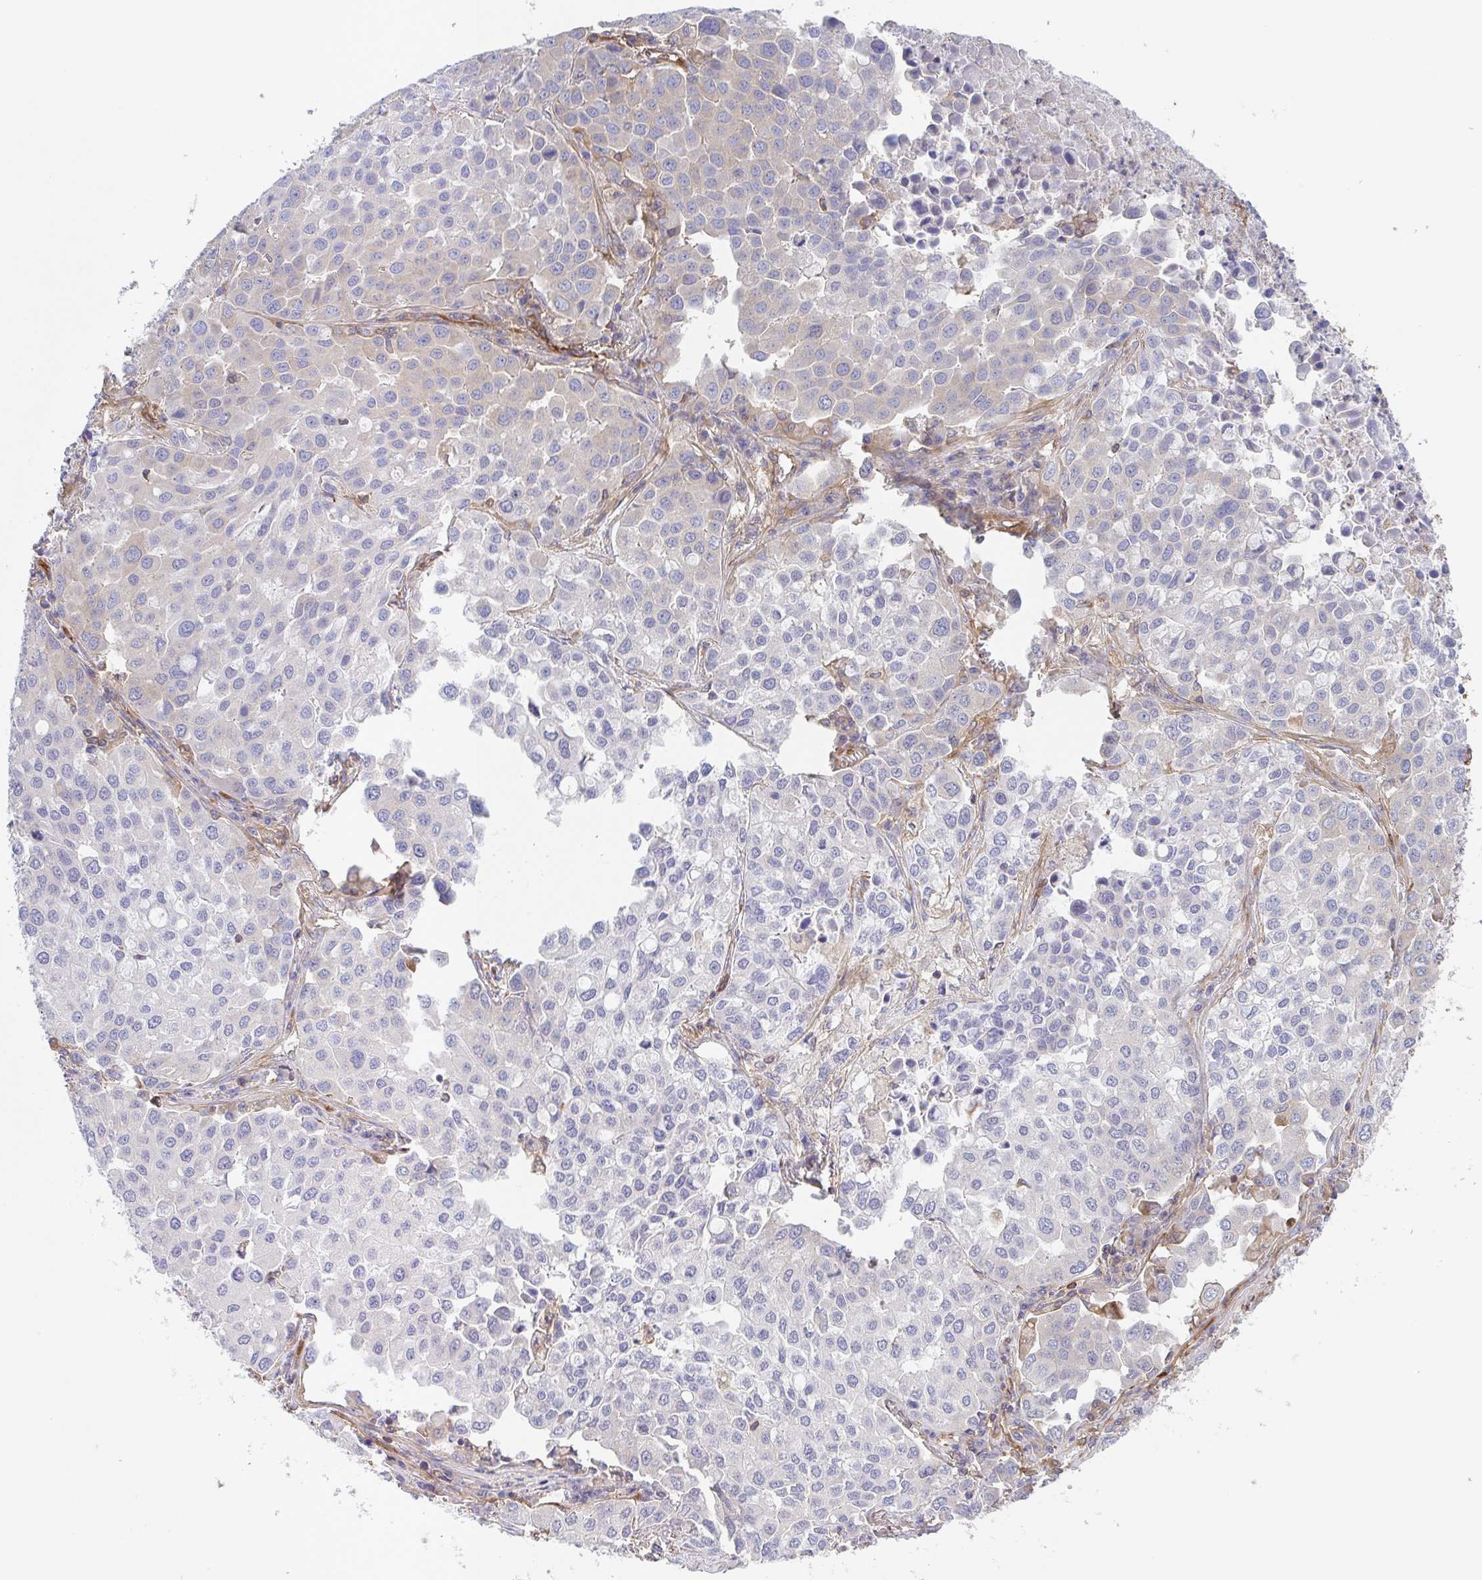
{"staining": {"intensity": "negative", "quantity": "none", "location": "none"}, "tissue": "lung cancer", "cell_type": "Tumor cells", "image_type": "cancer", "snomed": [{"axis": "morphology", "description": "Adenocarcinoma, NOS"}, {"axis": "morphology", "description": "Adenocarcinoma, metastatic, NOS"}, {"axis": "topography", "description": "Lymph node"}, {"axis": "topography", "description": "Lung"}], "caption": "Lung cancer was stained to show a protein in brown. There is no significant positivity in tumor cells.", "gene": "TMEM229A", "patient": {"sex": "female", "age": 65}}